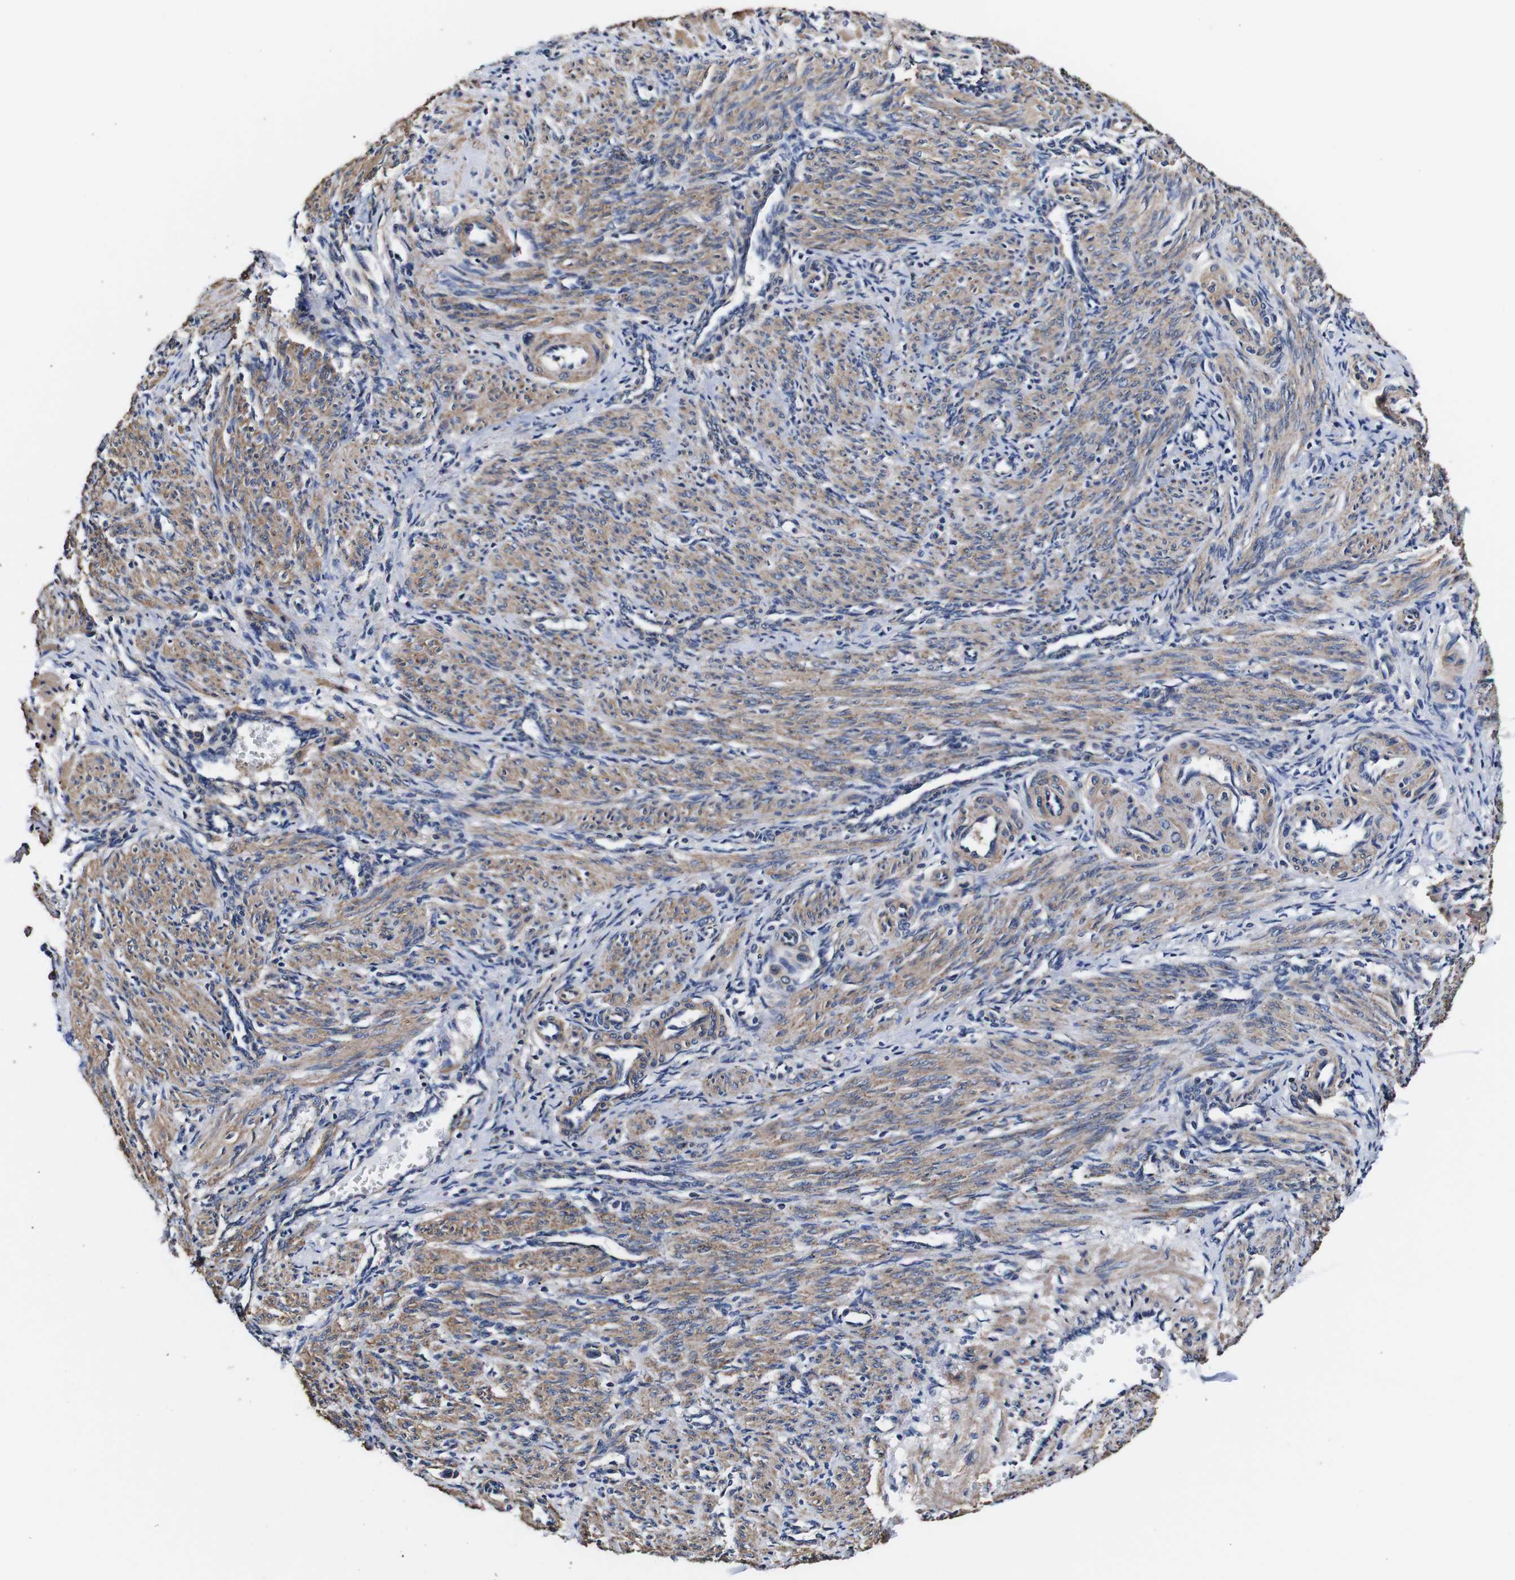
{"staining": {"intensity": "moderate", "quantity": ">75%", "location": "cytoplasmic/membranous"}, "tissue": "smooth muscle", "cell_type": "Smooth muscle cells", "image_type": "normal", "snomed": [{"axis": "morphology", "description": "Normal tissue, NOS"}, {"axis": "topography", "description": "Endometrium"}], "caption": "High-power microscopy captured an immunohistochemistry (IHC) histopathology image of normal smooth muscle, revealing moderate cytoplasmic/membranous staining in about >75% of smooth muscle cells.", "gene": "PDCD6IP", "patient": {"sex": "female", "age": 33}}